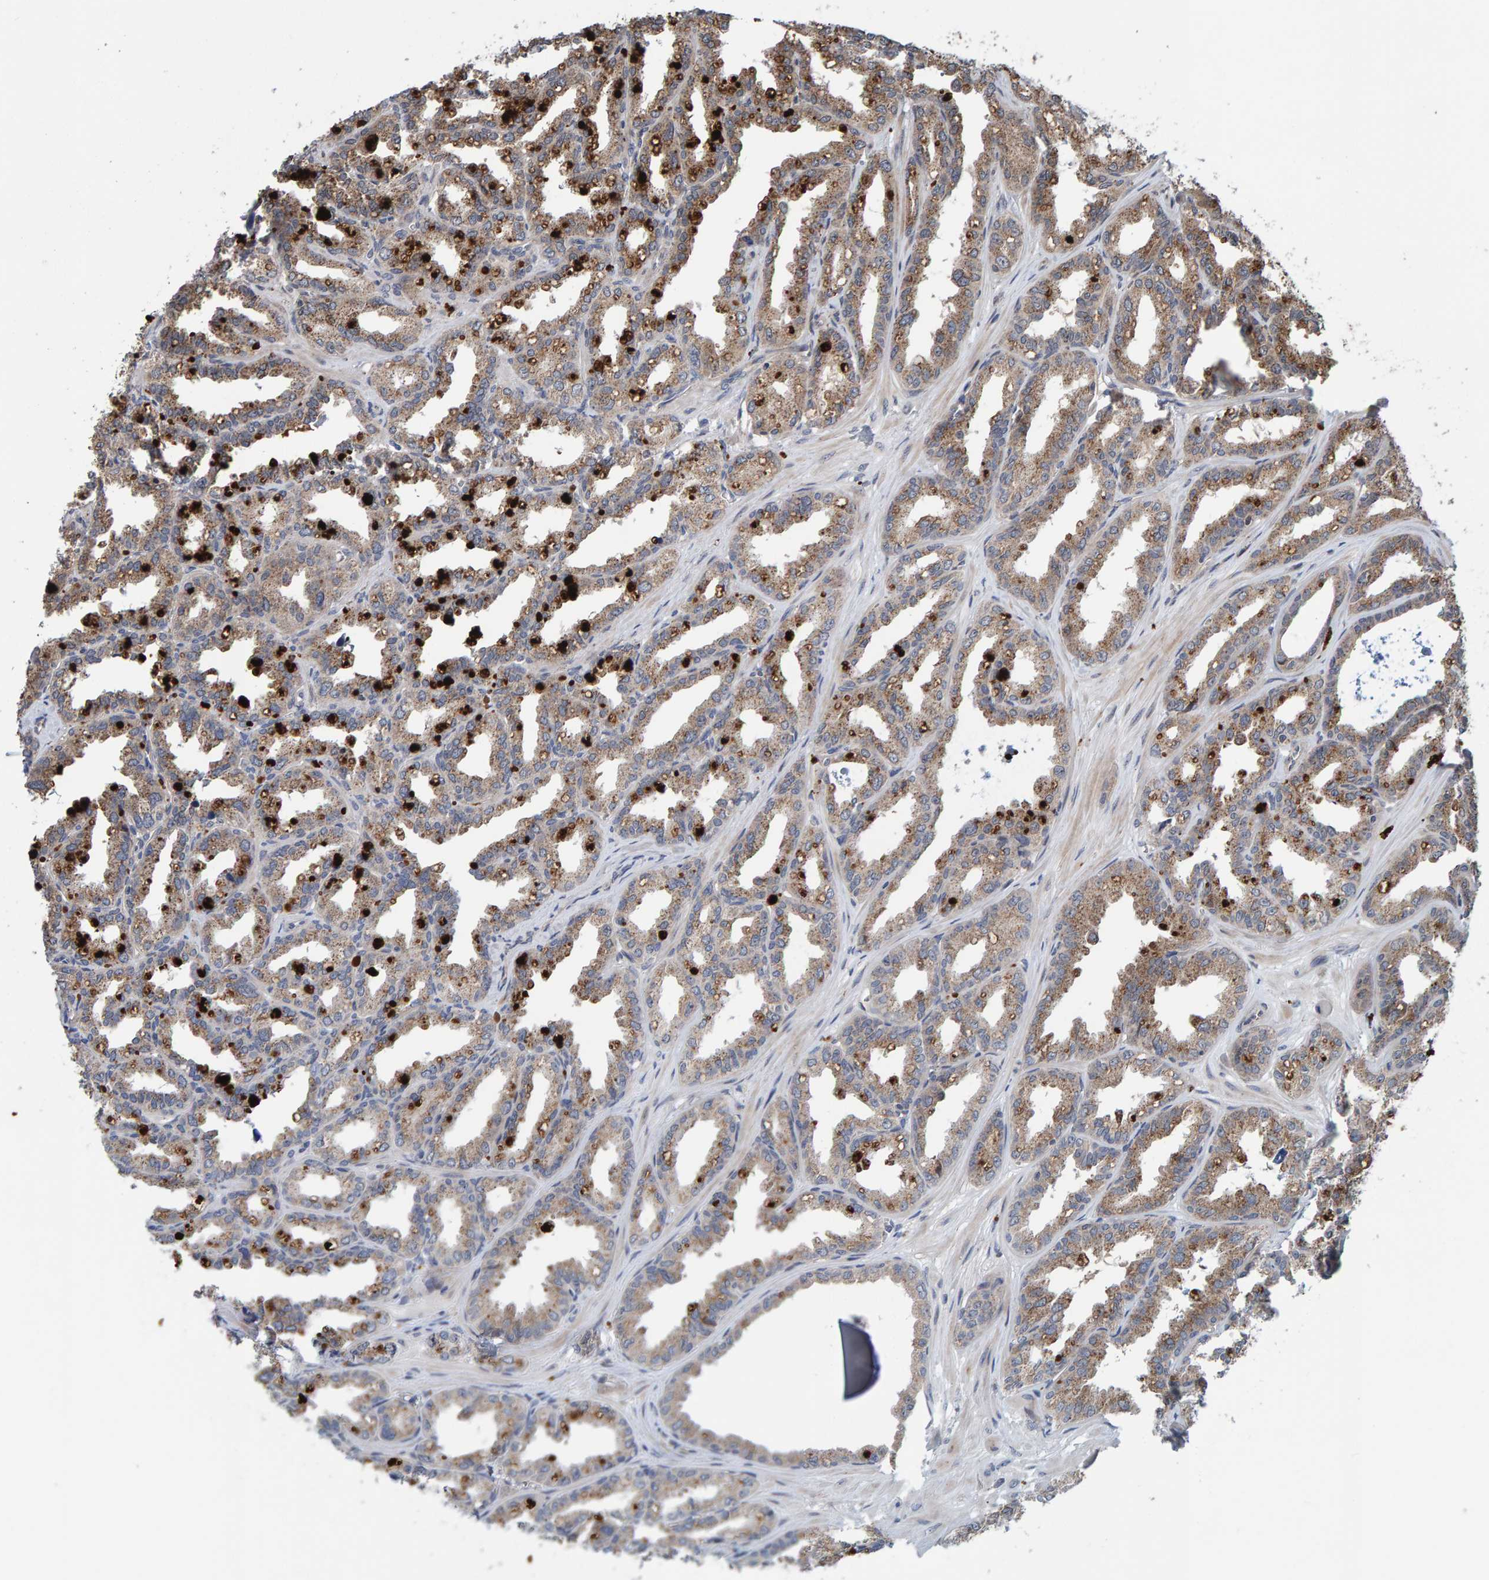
{"staining": {"intensity": "weak", "quantity": ">75%", "location": "cytoplasmic/membranous"}, "tissue": "seminal vesicle", "cell_type": "Glandular cells", "image_type": "normal", "snomed": [{"axis": "morphology", "description": "Normal tissue, NOS"}, {"axis": "topography", "description": "Prostate"}, {"axis": "topography", "description": "Seminal veicle"}], "caption": "Immunohistochemistry (IHC) micrograph of normal seminal vesicle: seminal vesicle stained using IHC displays low levels of weak protein expression localized specifically in the cytoplasmic/membranous of glandular cells, appearing as a cytoplasmic/membranous brown color.", "gene": "CCDC25", "patient": {"sex": "male", "age": 51}}